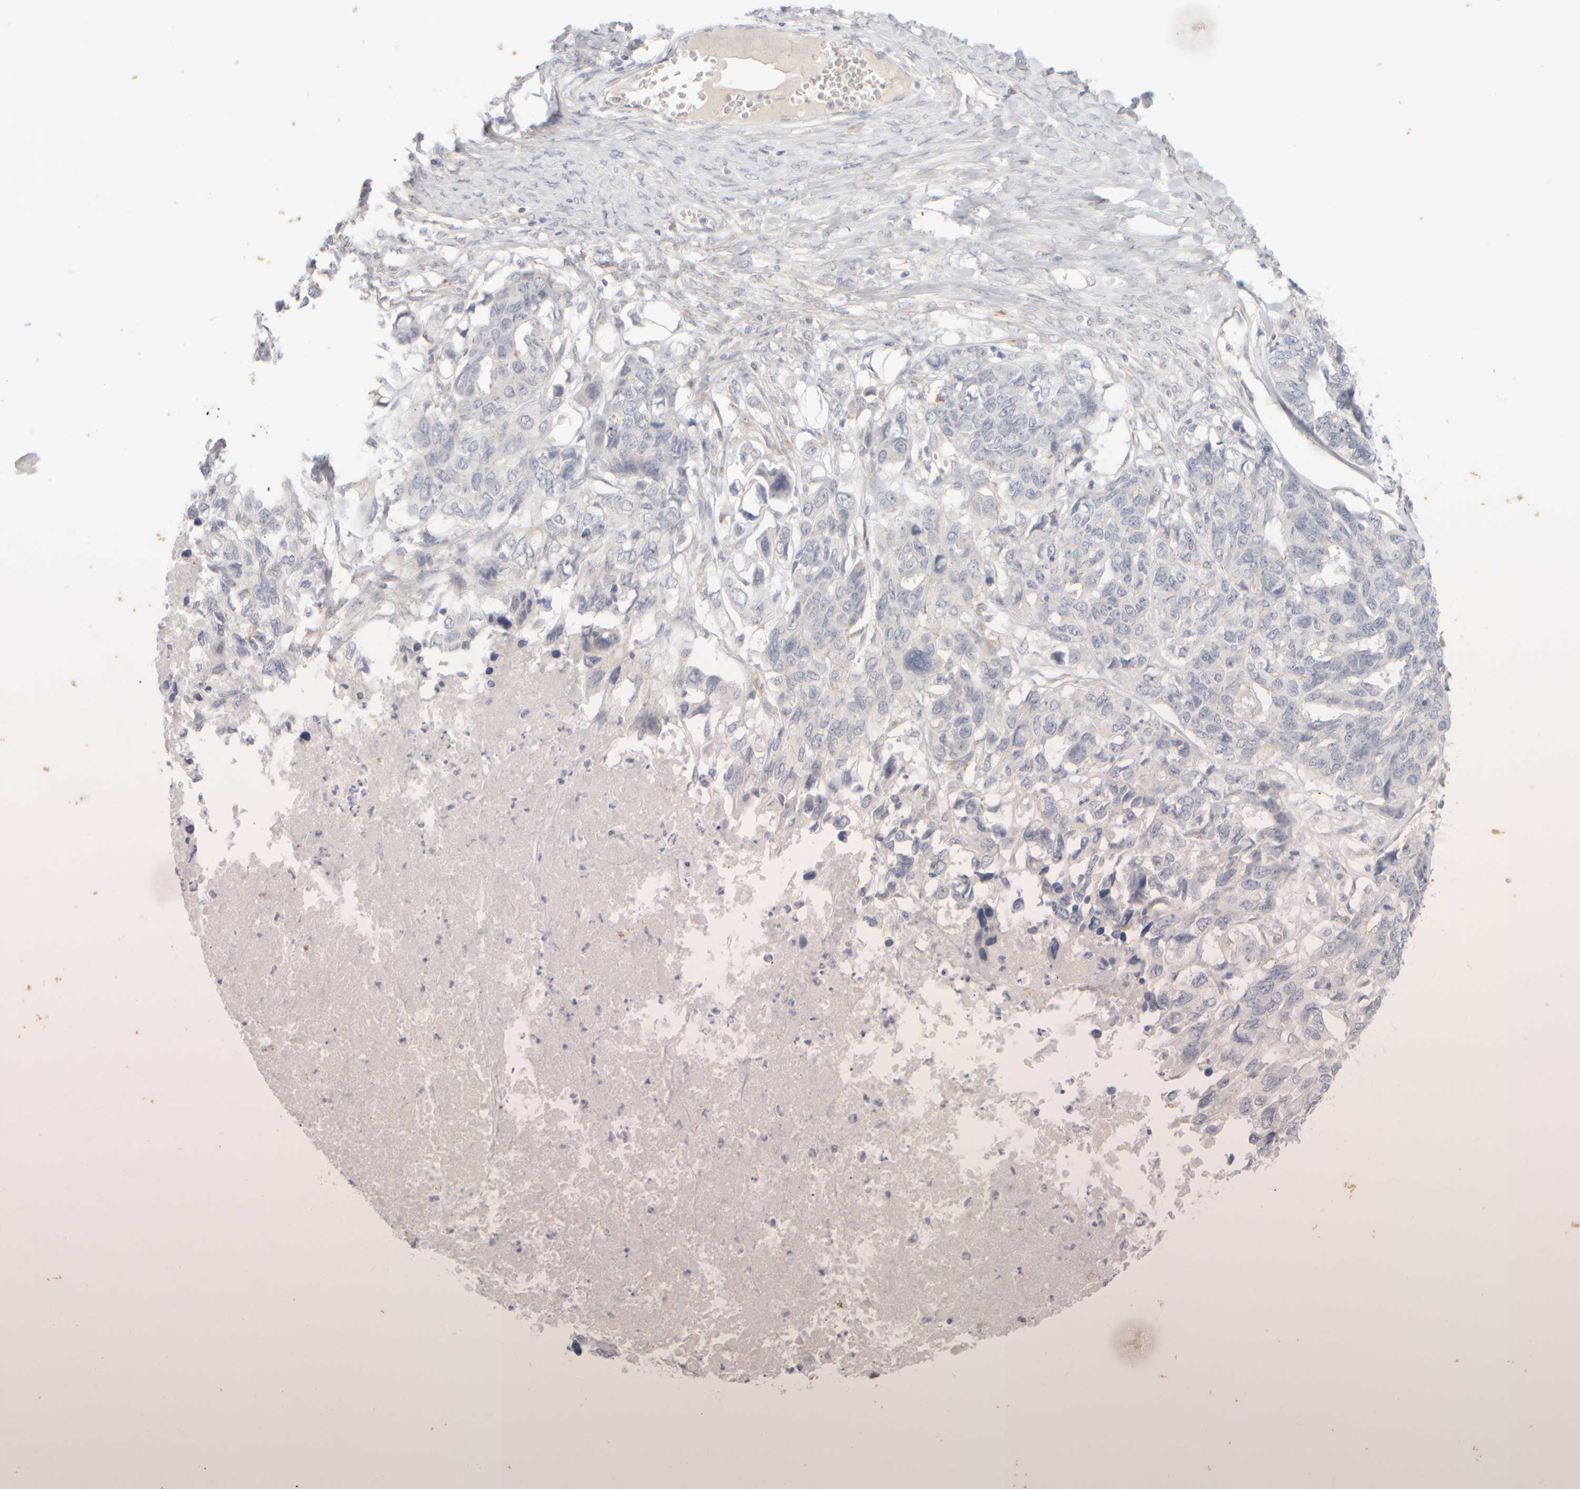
{"staining": {"intensity": "negative", "quantity": "none", "location": "none"}, "tissue": "ovarian cancer", "cell_type": "Tumor cells", "image_type": "cancer", "snomed": [{"axis": "morphology", "description": "Cystadenocarcinoma, serous, NOS"}, {"axis": "topography", "description": "Ovary"}], "caption": "This is an IHC histopathology image of human serous cystadenocarcinoma (ovarian). There is no expression in tumor cells.", "gene": "GOPC", "patient": {"sex": "female", "age": 79}}